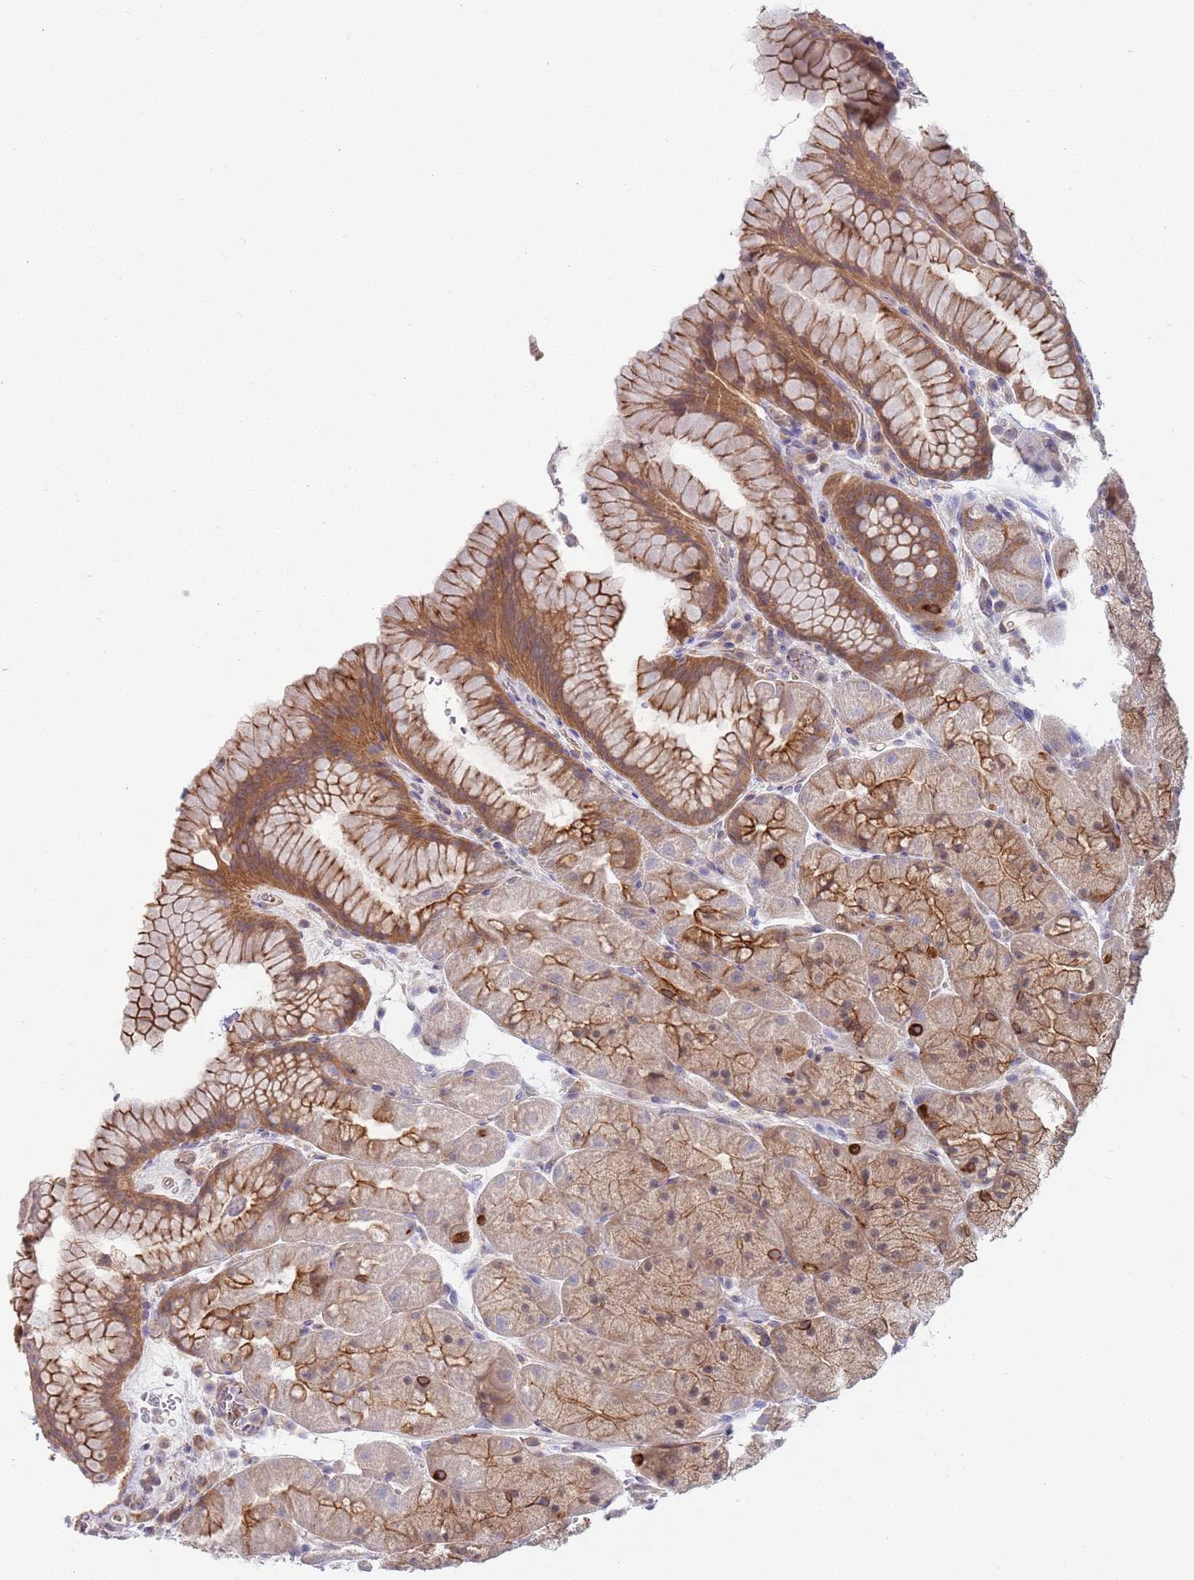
{"staining": {"intensity": "moderate", "quantity": ">75%", "location": "cytoplasmic/membranous"}, "tissue": "stomach", "cell_type": "Glandular cells", "image_type": "normal", "snomed": [{"axis": "morphology", "description": "Normal tissue, NOS"}, {"axis": "topography", "description": "Stomach, upper"}, {"axis": "topography", "description": "Stomach, lower"}], "caption": "A brown stain labels moderate cytoplasmic/membranous expression of a protein in glandular cells of normal stomach.", "gene": "GSDMD", "patient": {"sex": "male", "age": 67}}